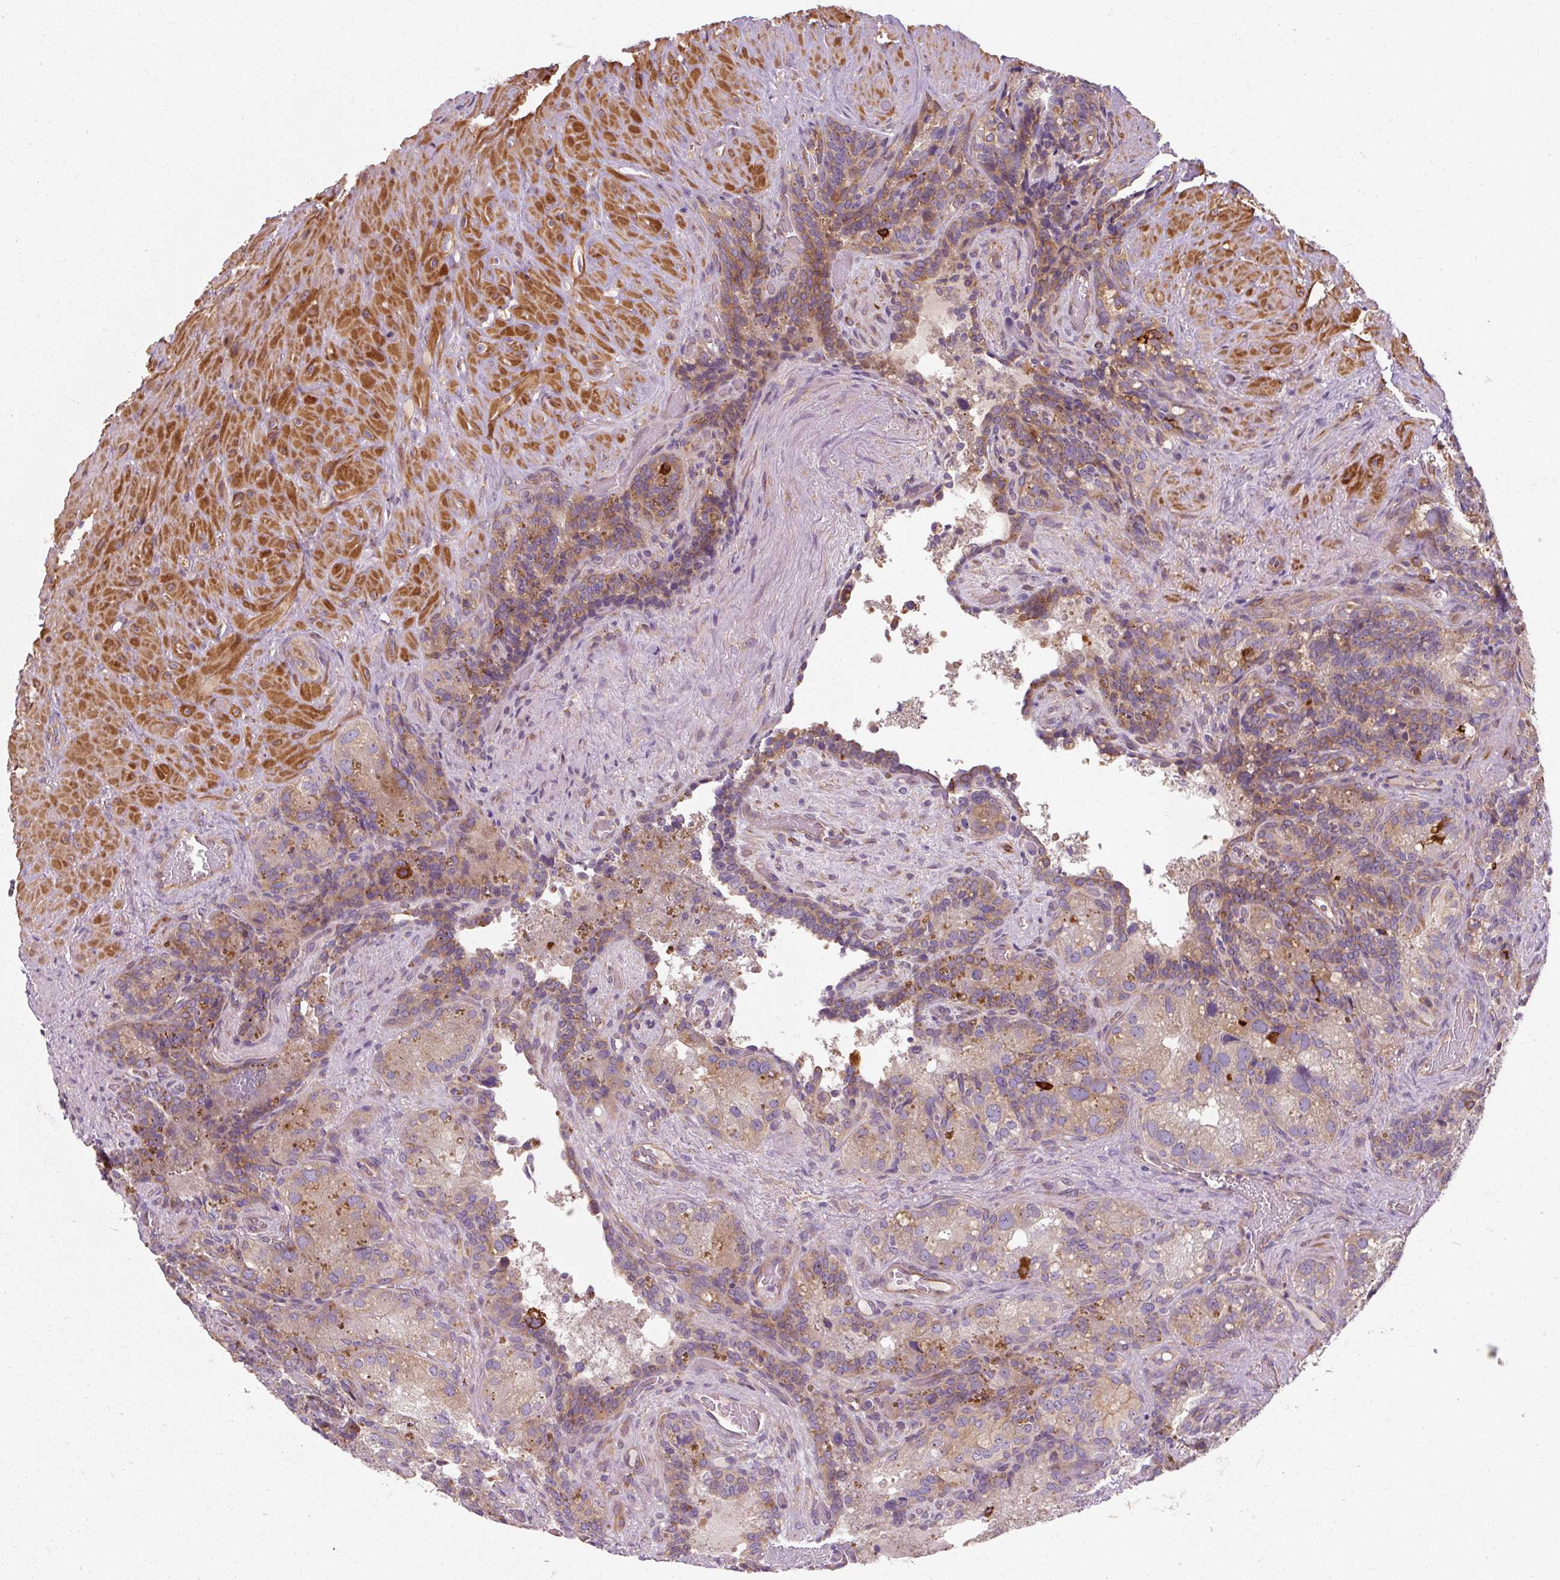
{"staining": {"intensity": "moderate", "quantity": "25%-75%", "location": "cytoplasmic/membranous"}, "tissue": "seminal vesicle", "cell_type": "Glandular cells", "image_type": "normal", "snomed": [{"axis": "morphology", "description": "Normal tissue, NOS"}, {"axis": "topography", "description": "Seminal veicle"}], "caption": "Immunohistochemistry staining of normal seminal vesicle, which shows medium levels of moderate cytoplasmic/membranous staining in approximately 25%-75% of glandular cells indicating moderate cytoplasmic/membranous protein staining. The staining was performed using DAB (brown) for protein detection and nuclei were counterstained in hematoxylin (blue).", "gene": "TBC1D4", "patient": {"sex": "male", "age": 69}}